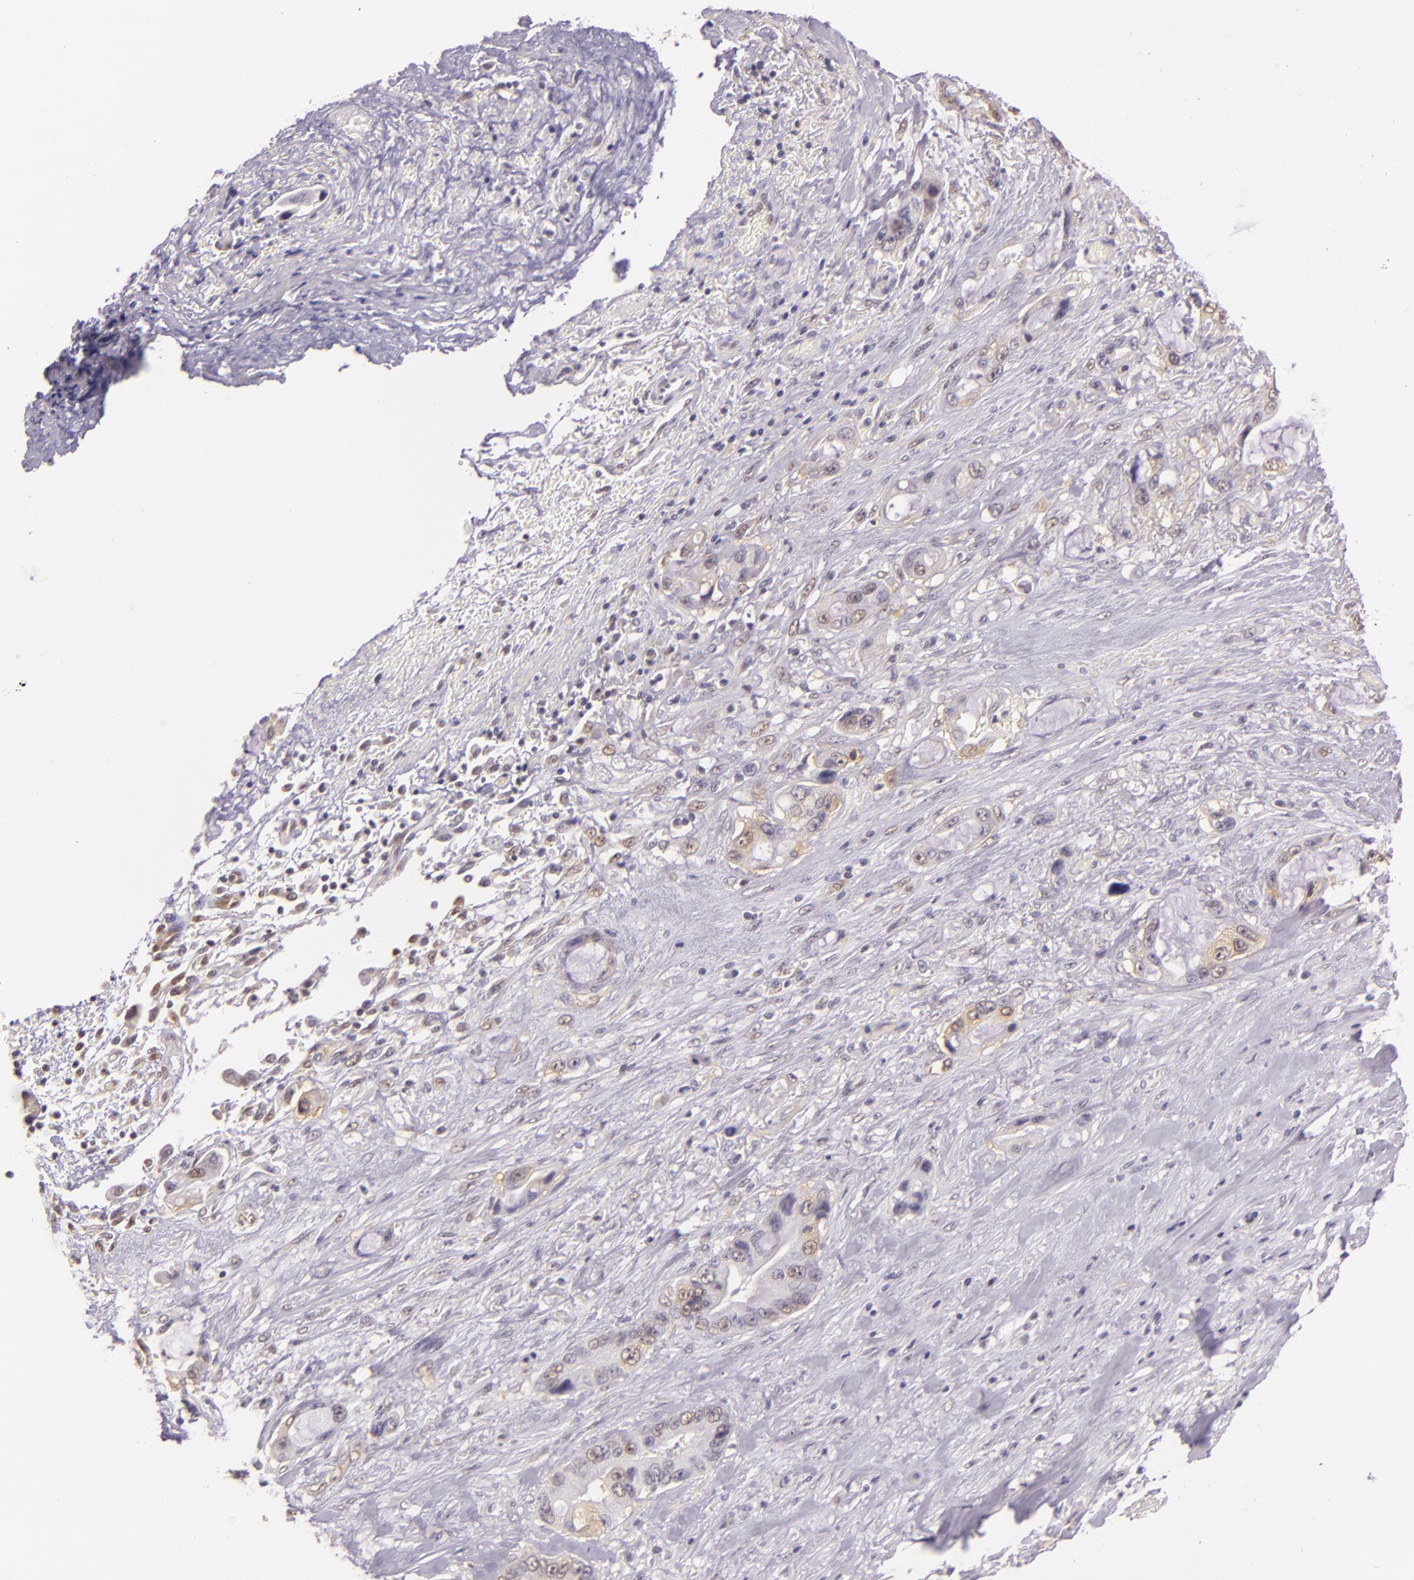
{"staining": {"intensity": "weak", "quantity": "<25%", "location": "cytoplasmic/membranous,nuclear"}, "tissue": "pancreatic cancer", "cell_type": "Tumor cells", "image_type": "cancer", "snomed": [{"axis": "morphology", "description": "Adenocarcinoma, NOS"}, {"axis": "topography", "description": "Pancreas"}, {"axis": "topography", "description": "Stomach, upper"}], "caption": "IHC histopathology image of pancreatic cancer (adenocarcinoma) stained for a protein (brown), which displays no staining in tumor cells.", "gene": "HSPA8", "patient": {"sex": "male", "age": 77}}